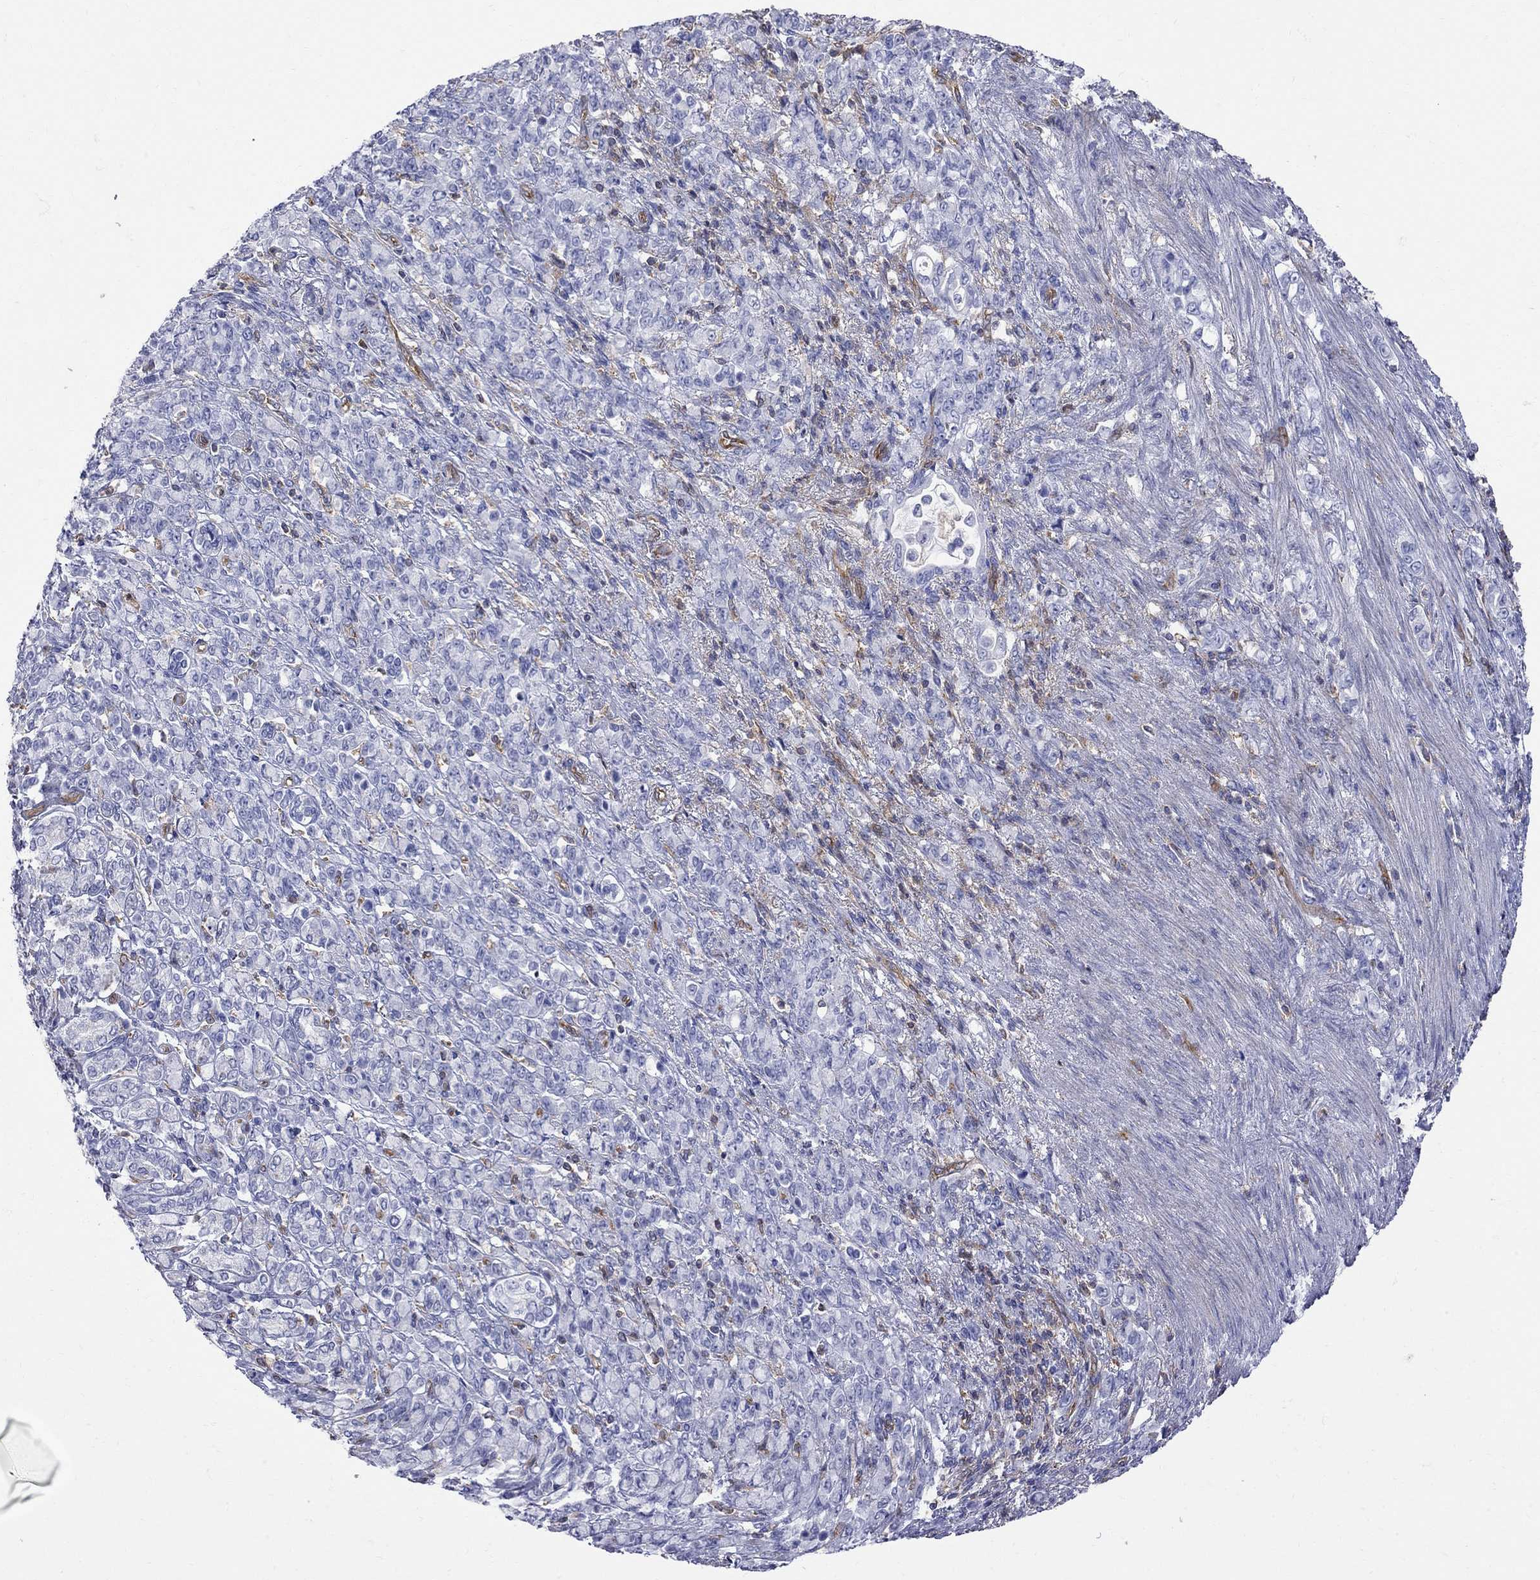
{"staining": {"intensity": "negative", "quantity": "none", "location": "none"}, "tissue": "stomach cancer", "cell_type": "Tumor cells", "image_type": "cancer", "snomed": [{"axis": "morphology", "description": "Normal tissue, NOS"}, {"axis": "morphology", "description": "Adenocarcinoma, NOS"}, {"axis": "topography", "description": "Stomach"}], "caption": "Immunohistochemistry photomicrograph of neoplastic tissue: stomach cancer stained with DAB shows no significant protein positivity in tumor cells.", "gene": "ABI3", "patient": {"sex": "female", "age": 79}}